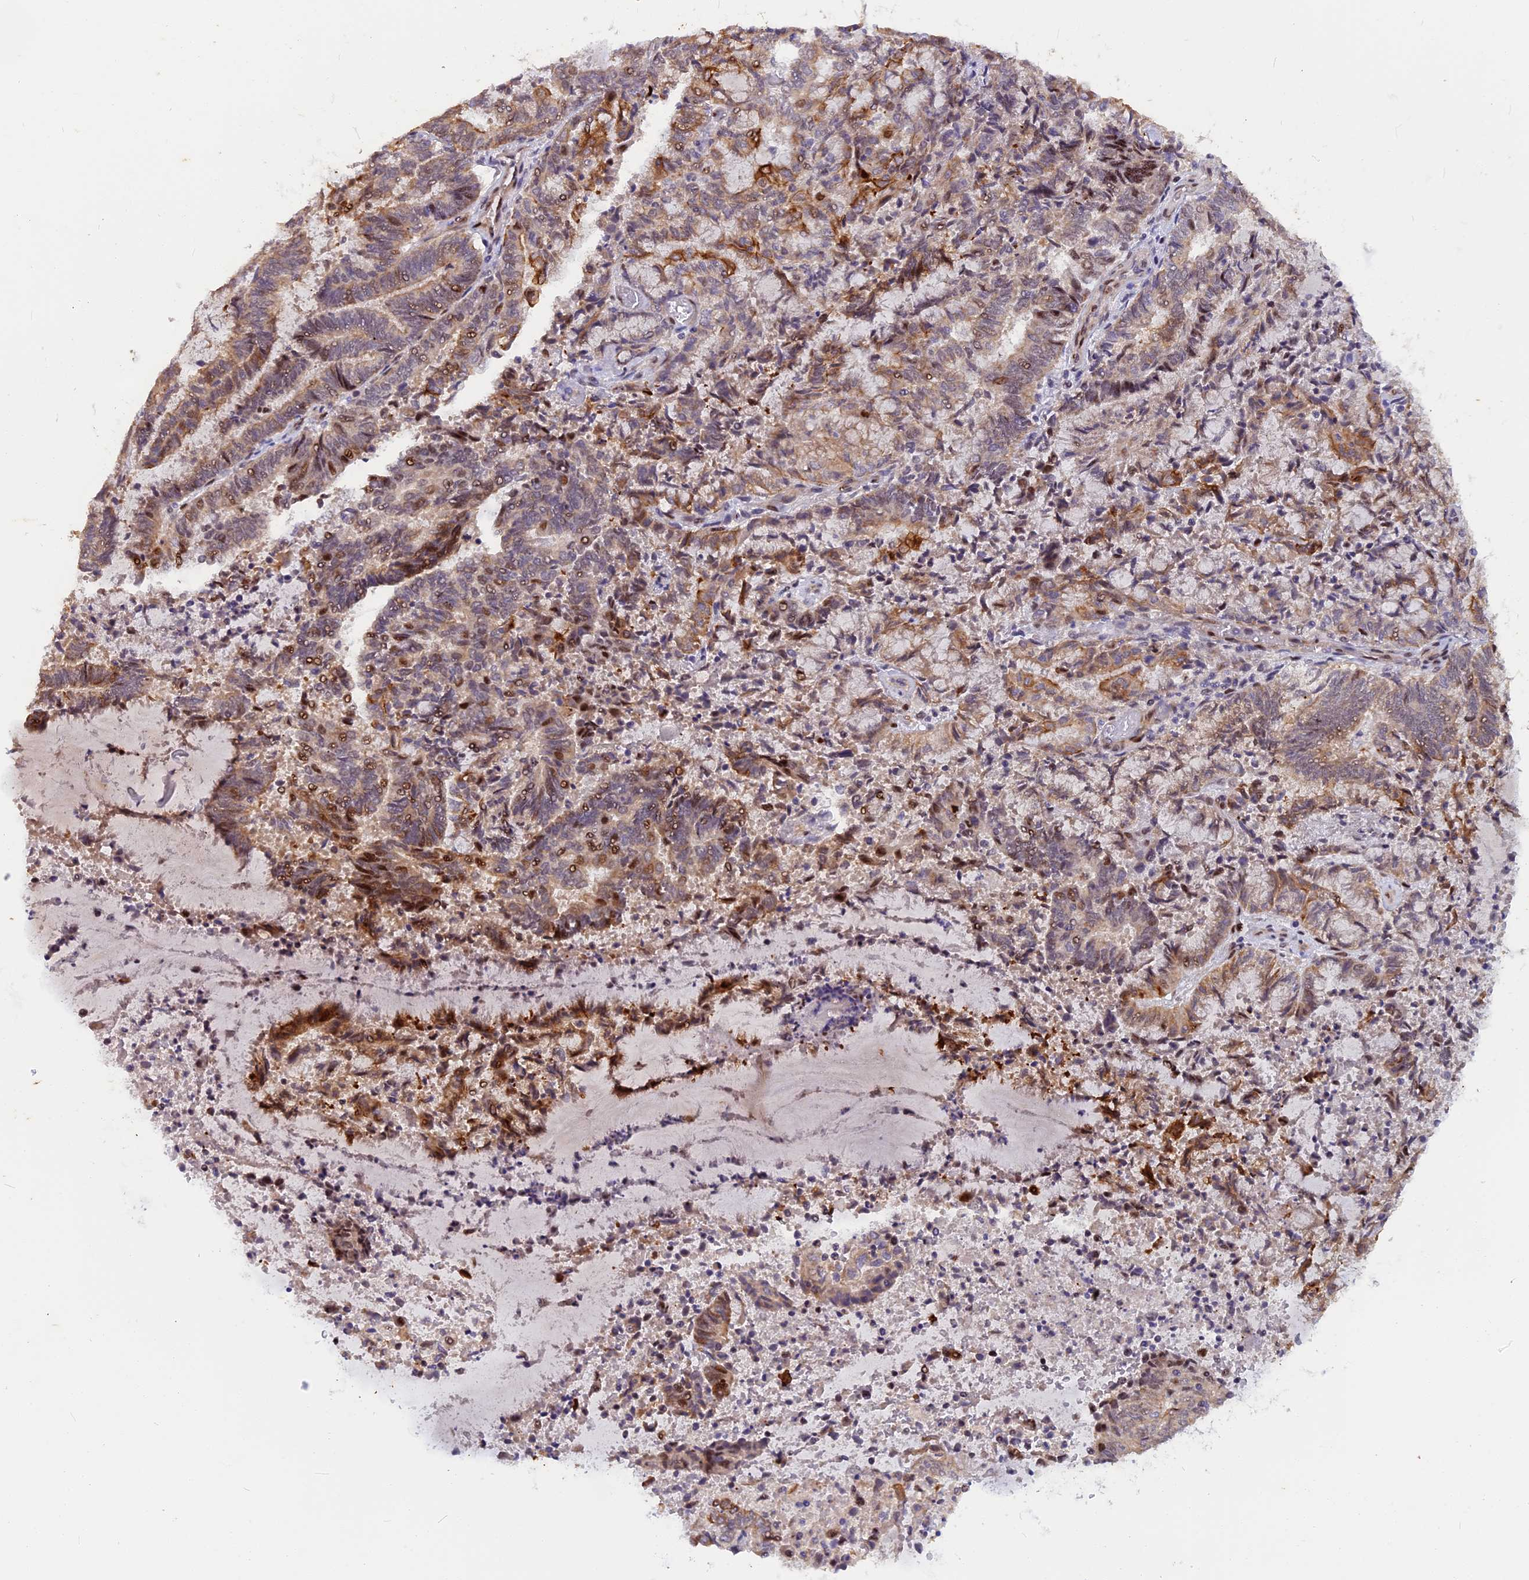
{"staining": {"intensity": "moderate", "quantity": "25%-75%", "location": "cytoplasmic/membranous"}, "tissue": "endometrial cancer", "cell_type": "Tumor cells", "image_type": "cancer", "snomed": [{"axis": "morphology", "description": "Adenocarcinoma, NOS"}, {"axis": "topography", "description": "Endometrium"}], "caption": "Tumor cells show medium levels of moderate cytoplasmic/membranous staining in about 25%-75% of cells in human endometrial adenocarcinoma.", "gene": "ANKRD34B", "patient": {"sex": "female", "age": 80}}